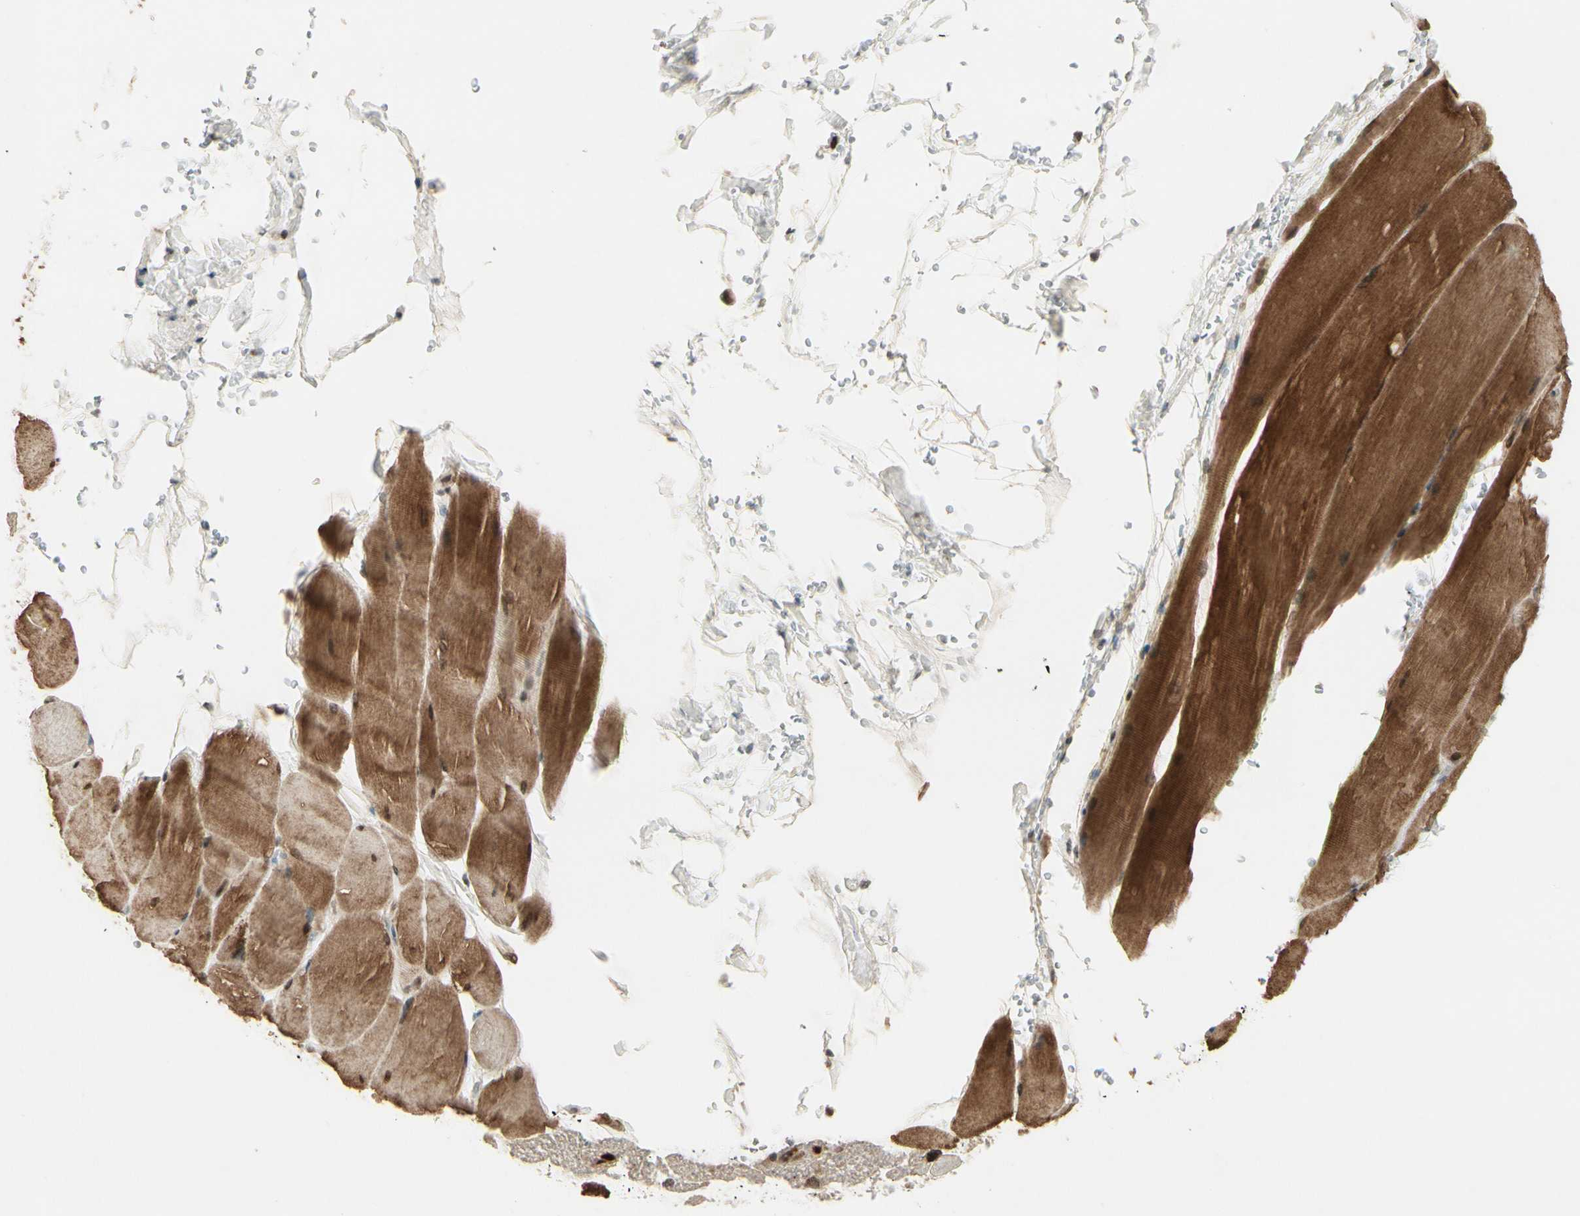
{"staining": {"intensity": "moderate", "quantity": "25%-75%", "location": "cytoplasmic/membranous,nuclear"}, "tissue": "skeletal muscle", "cell_type": "Myocytes", "image_type": "normal", "snomed": [{"axis": "morphology", "description": "Normal tissue, NOS"}, {"axis": "topography", "description": "Skeletal muscle"}, {"axis": "topography", "description": "Parathyroid gland"}], "caption": "High-power microscopy captured an immunohistochemistry photomicrograph of normal skeletal muscle, revealing moderate cytoplasmic/membranous,nuclear positivity in approximately 25%-75% of myocytes. The protein is shown in brown color, while the nuclei are stained blue.", "gene": "CDK11A", "patient": {"sex": "female", "age": 37}}